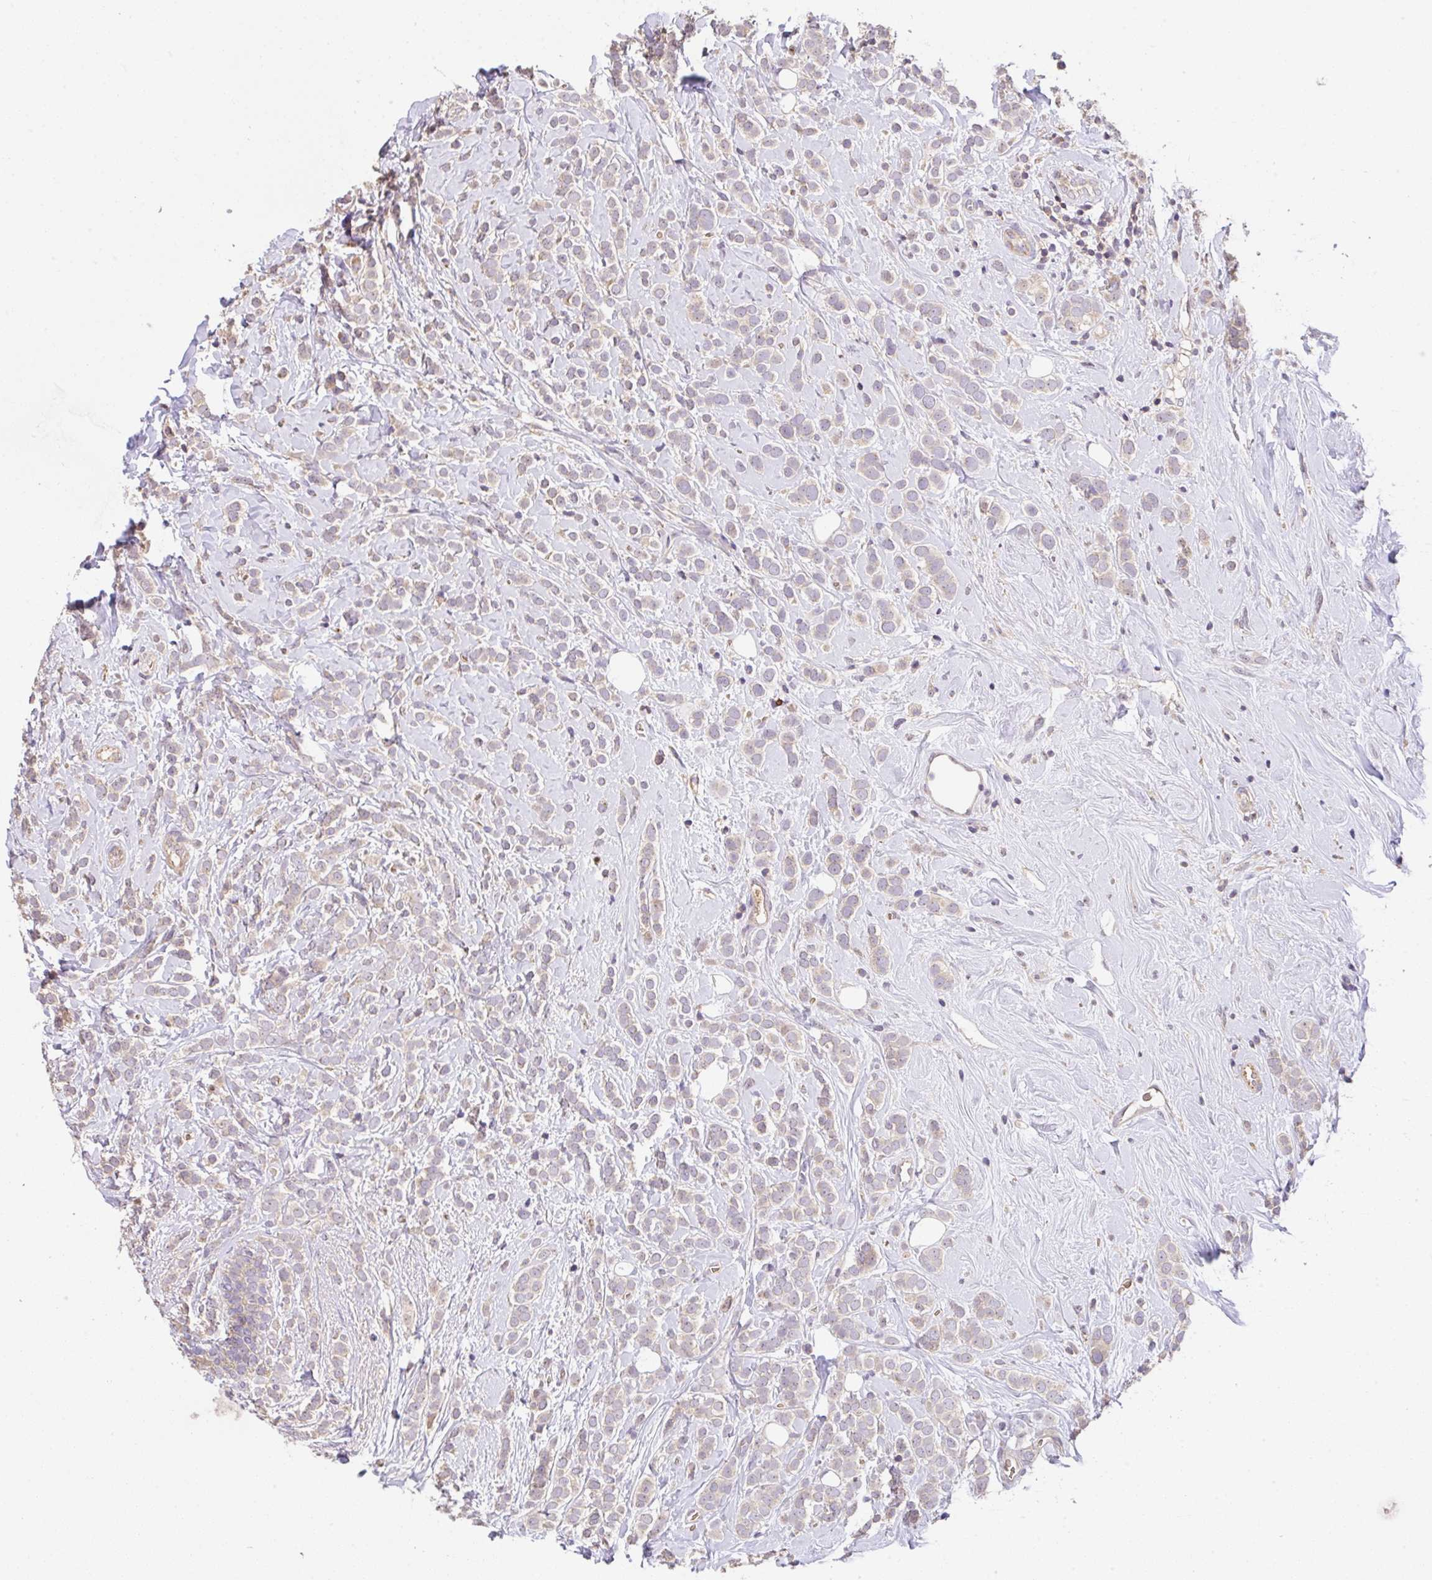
{"staining": {"intensity": "negative", "quantity": "none", "location": "none"}, "tissue": "breast cancer", "cell_type": "Tumor cells", "image_type": "cancer", "snomed": [{"axis": "morphology", "description": "Lobular carcinoma"}, {"axis": "topography", "description": "Breast"}], "caption": "High magnification brightfield microscopy of breast lobular carcinoma stained with DAB (brown) and counterstained with hematoxylin (blue): tumor cells show no significant staining.", "gene": "C1QTNF9B", "patient": {"sex": "female", "age": 49}}